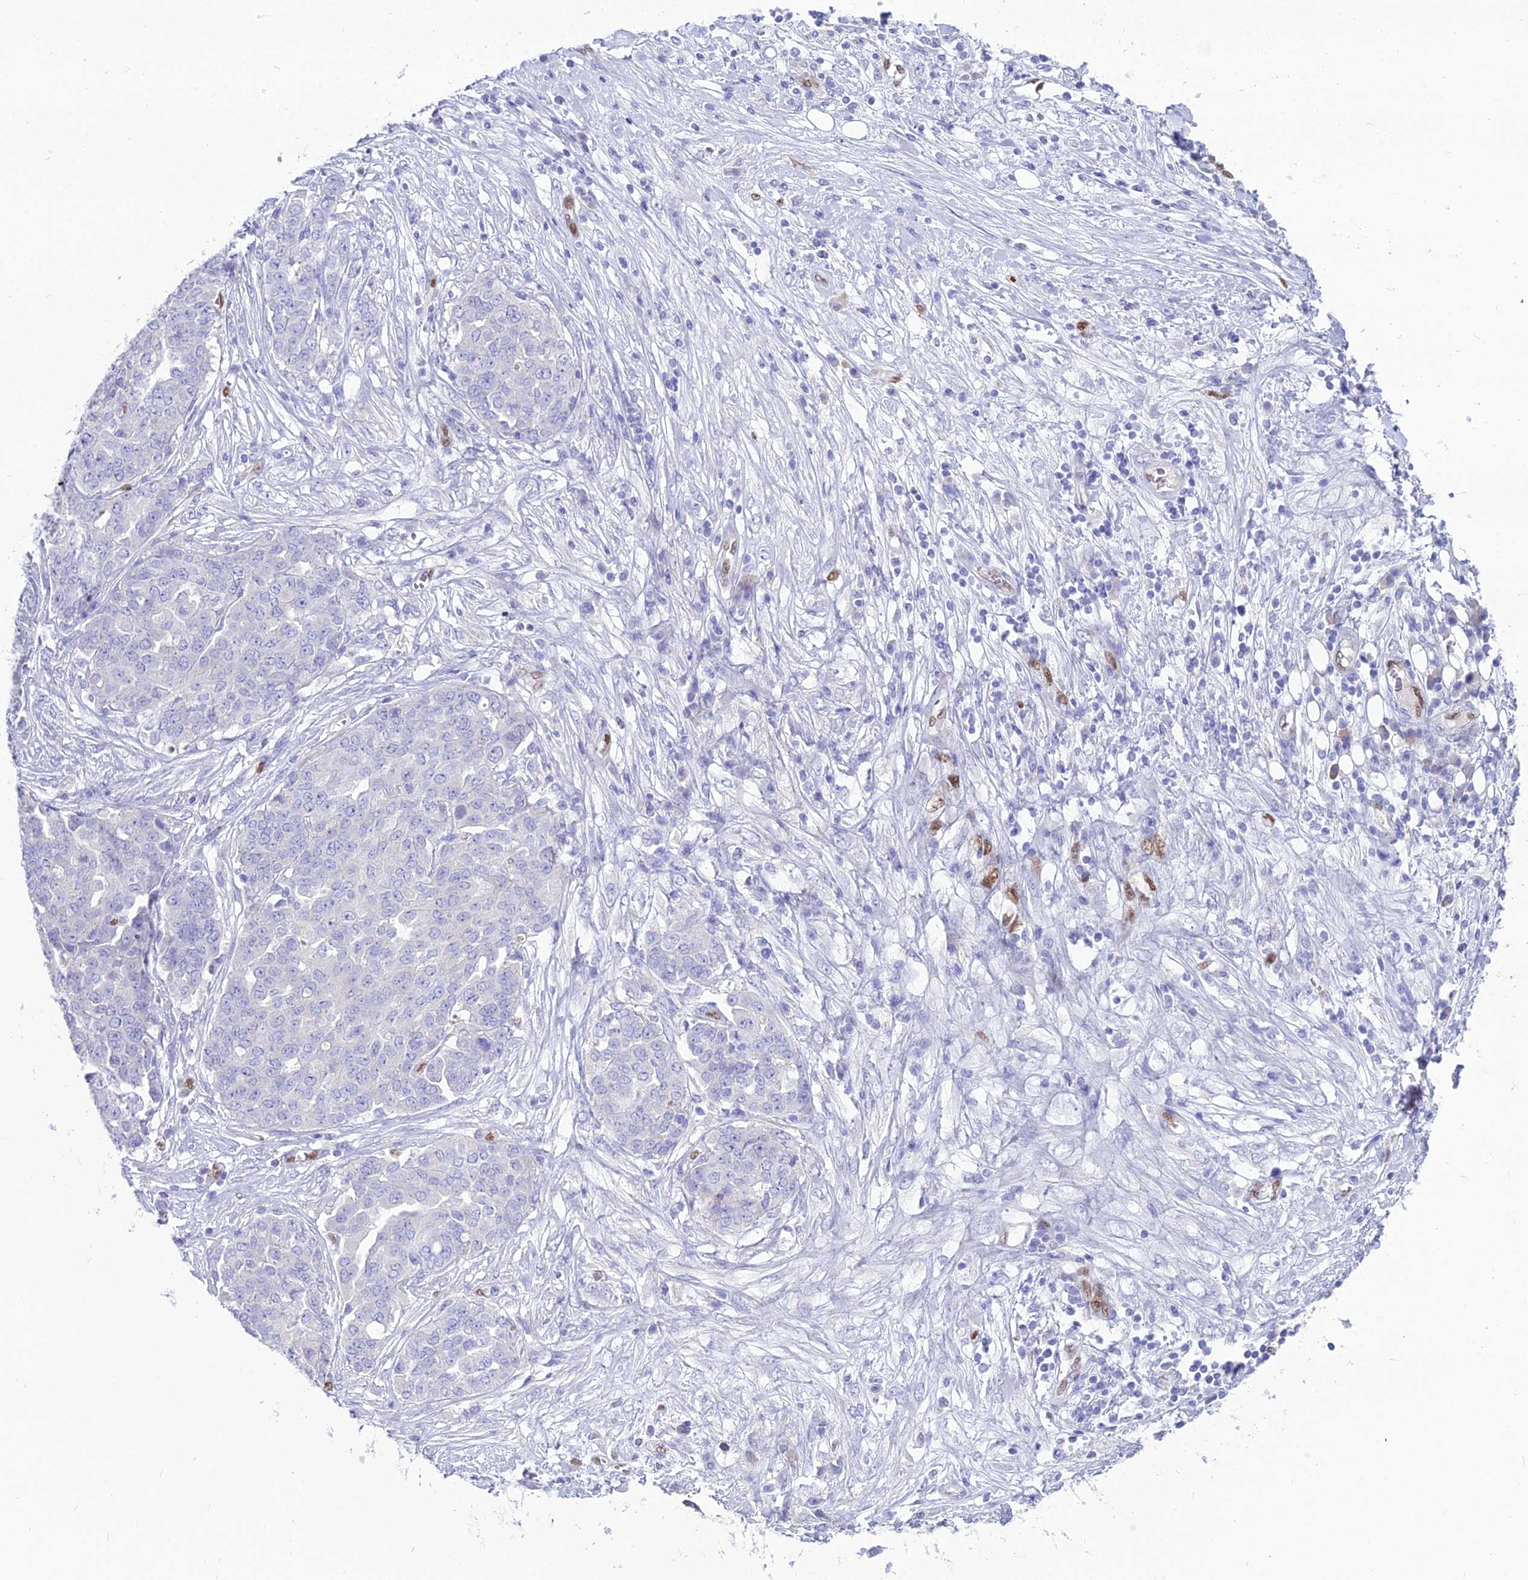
{"staining": {"intensity": "negative", "quantity": "none", "location": "none"}, "tissue": "ovarian cancer", "cell_type": "Tumor cells", "image_type": "cancer", "snomed": [{"axis": "morphology", "description": "Cystadenocarcinoma, serous, NOS"}, {"axis": "topography", "description": "Soft tissue"}, {"axis": "topography", "description": "Ovary"}], "caption": "This is an IHC image of human ovarian serous cystadenocarcinoma. There is no positivity in tumor cells.", "gene": "NOVA2", "patient": {"sex": "female", "age": 57}}